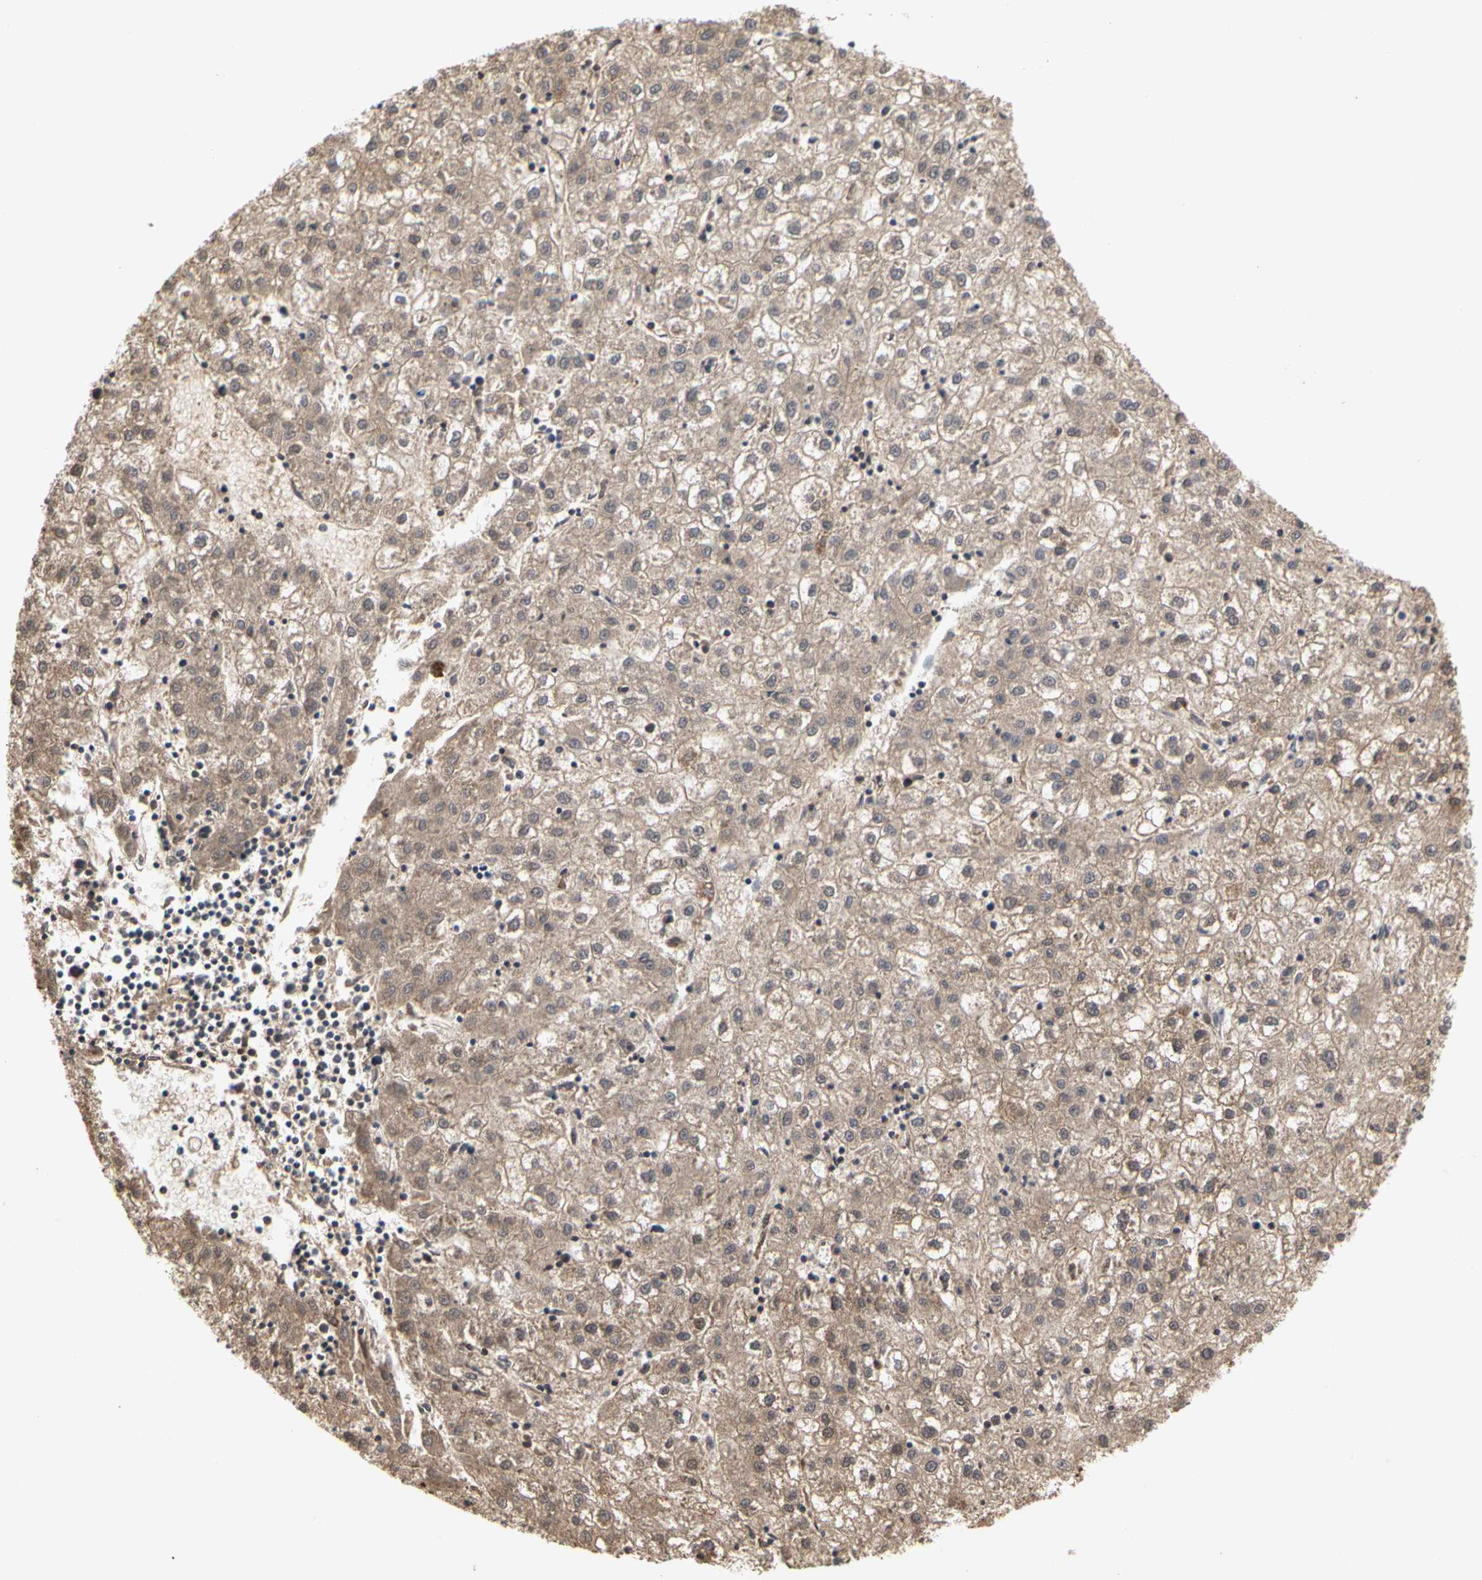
{"staining": {"intensity": "weak", "quantity": ">75%", "location": "cytoplasmic/membranous"}, "tissue": "liver cancer", "cell_type": "Tumor cells", "image_type": "cancer", "snomed": [{"axis": "morphology", "description": "Carcinoma, Hepatocellular, NOS"}, {"axis": "topography", "description": "Liver"}], "caption": "The photomicrograph exhibits a brown stain indicating the presence of a protein in the cytoplasmic/membranous of tumor cells in hepatocellular carcinoma (liver).", "gene": "TSKU", "patient": {"sex": "male", "age": 72}}